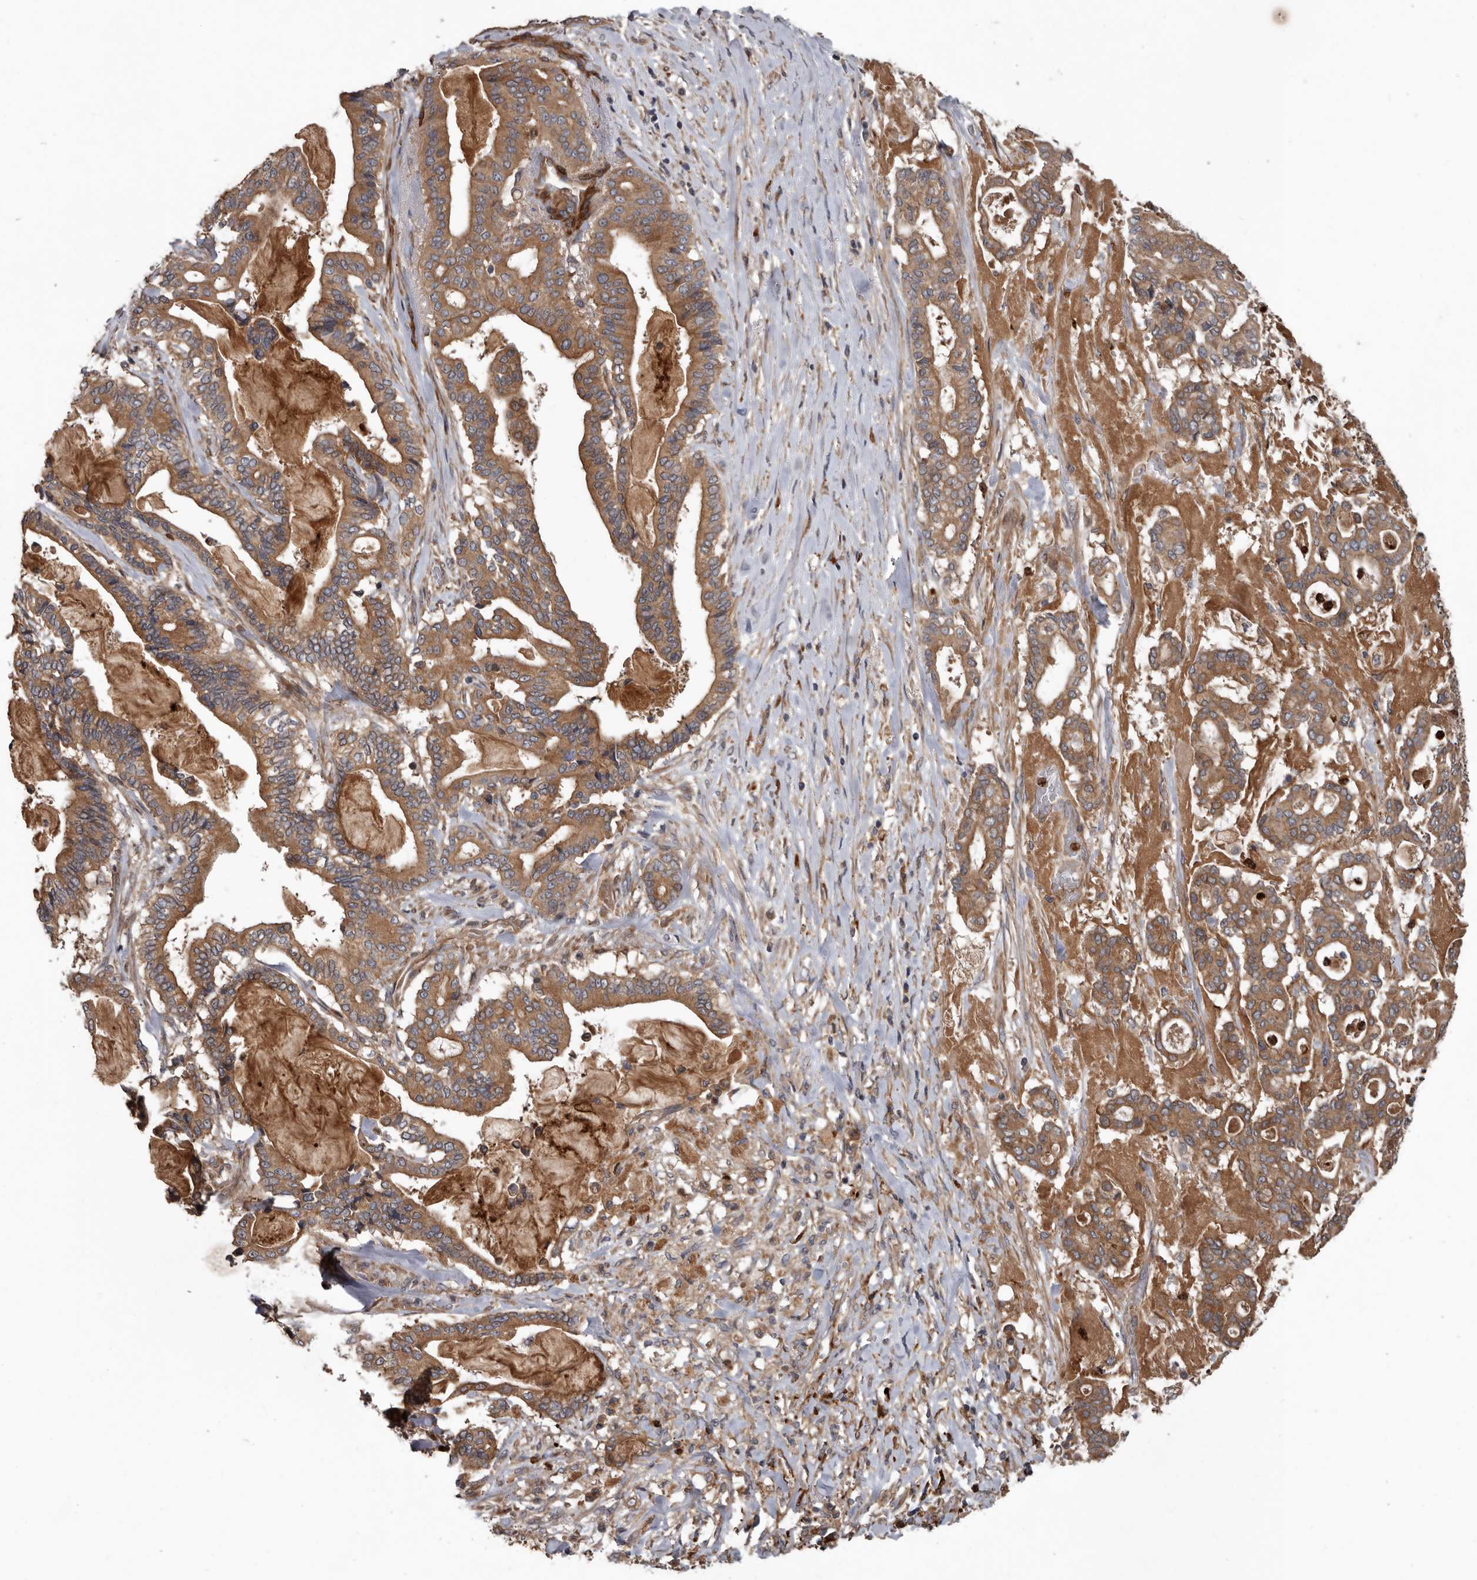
{"staining": {"intensity": "moderate", "quantity": ">75%", "location": "cytoplasmic/membranous"}, "tissue": "pancreatic cancer", "cell_type": "Tumor cells", "image_type": "cancer", "snomed": [{"axis": "morphology", "description": "Adenocarcinoma, NOS"}, {"axis": "topography", "description": "Pancreas"}], "caption": "An immunohistochemistry histopathology image of tumor tissue is shown. Protein staining in brown shows moderate cytoplasmic/membranous positivity in pancreatic adenocarcinoma within tumor cells.", "gene": "ARHGEF5", "patient": {"sex": "male", "age": 63}}